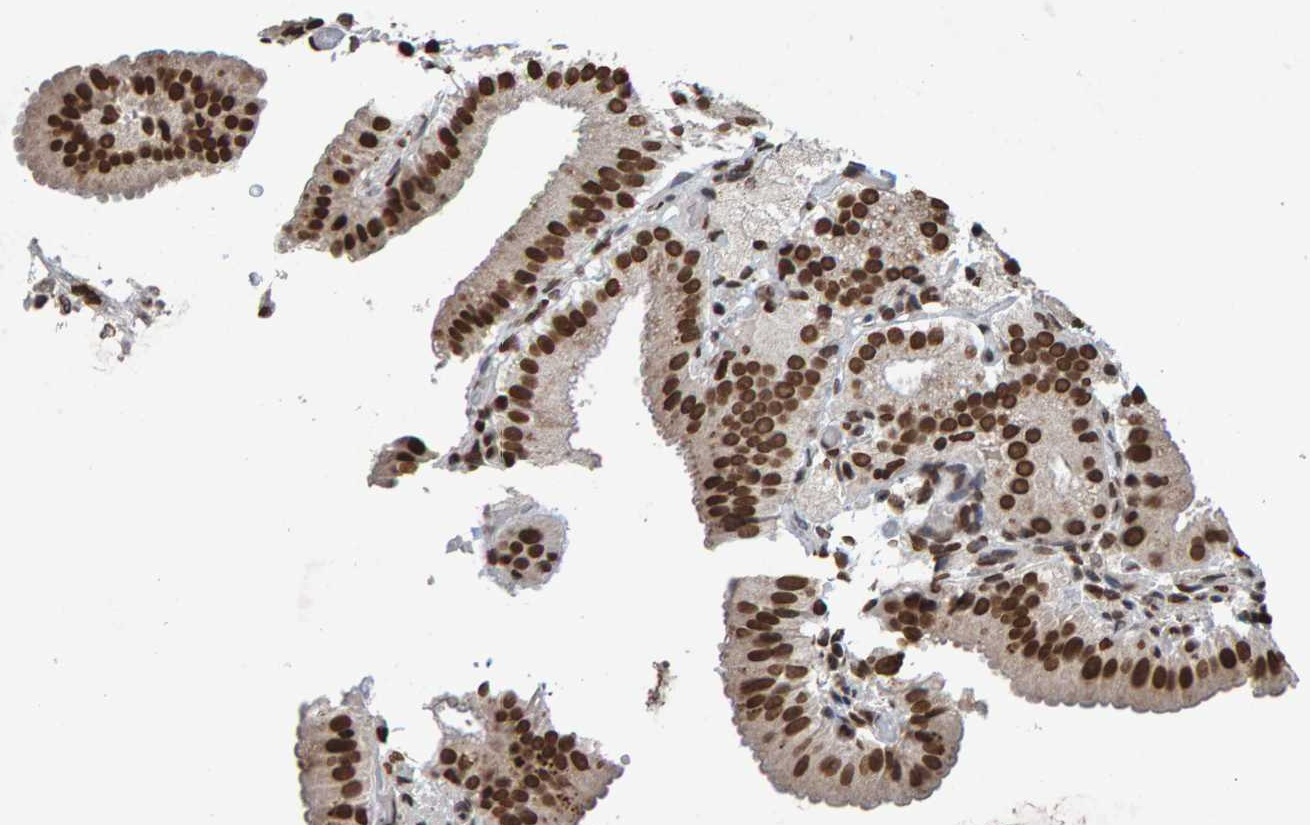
{"staining": {"intensity": "strong", "quantity": ">75%", "location": "nuclear"}, "tissue": "gallbladder", "cell_type": "Glandular cells", "image_type": "normal", "snomed": [{"axis": "morphology", "description": "Normal tissue, NOS"}, {"axis": "topography", "description": "Gallbladder"}], "caption": "Gallbladder was stained to show a protein in brown. There is high levels of strong nuclear positivity in about >75% of glandular cells. (DAB (3,3'-diaminobenzidine) = brown stain, brightfield microscopy at high magnification).", "gene": "H2AZ1", "patient": {"sex": "male", "age": 54}}